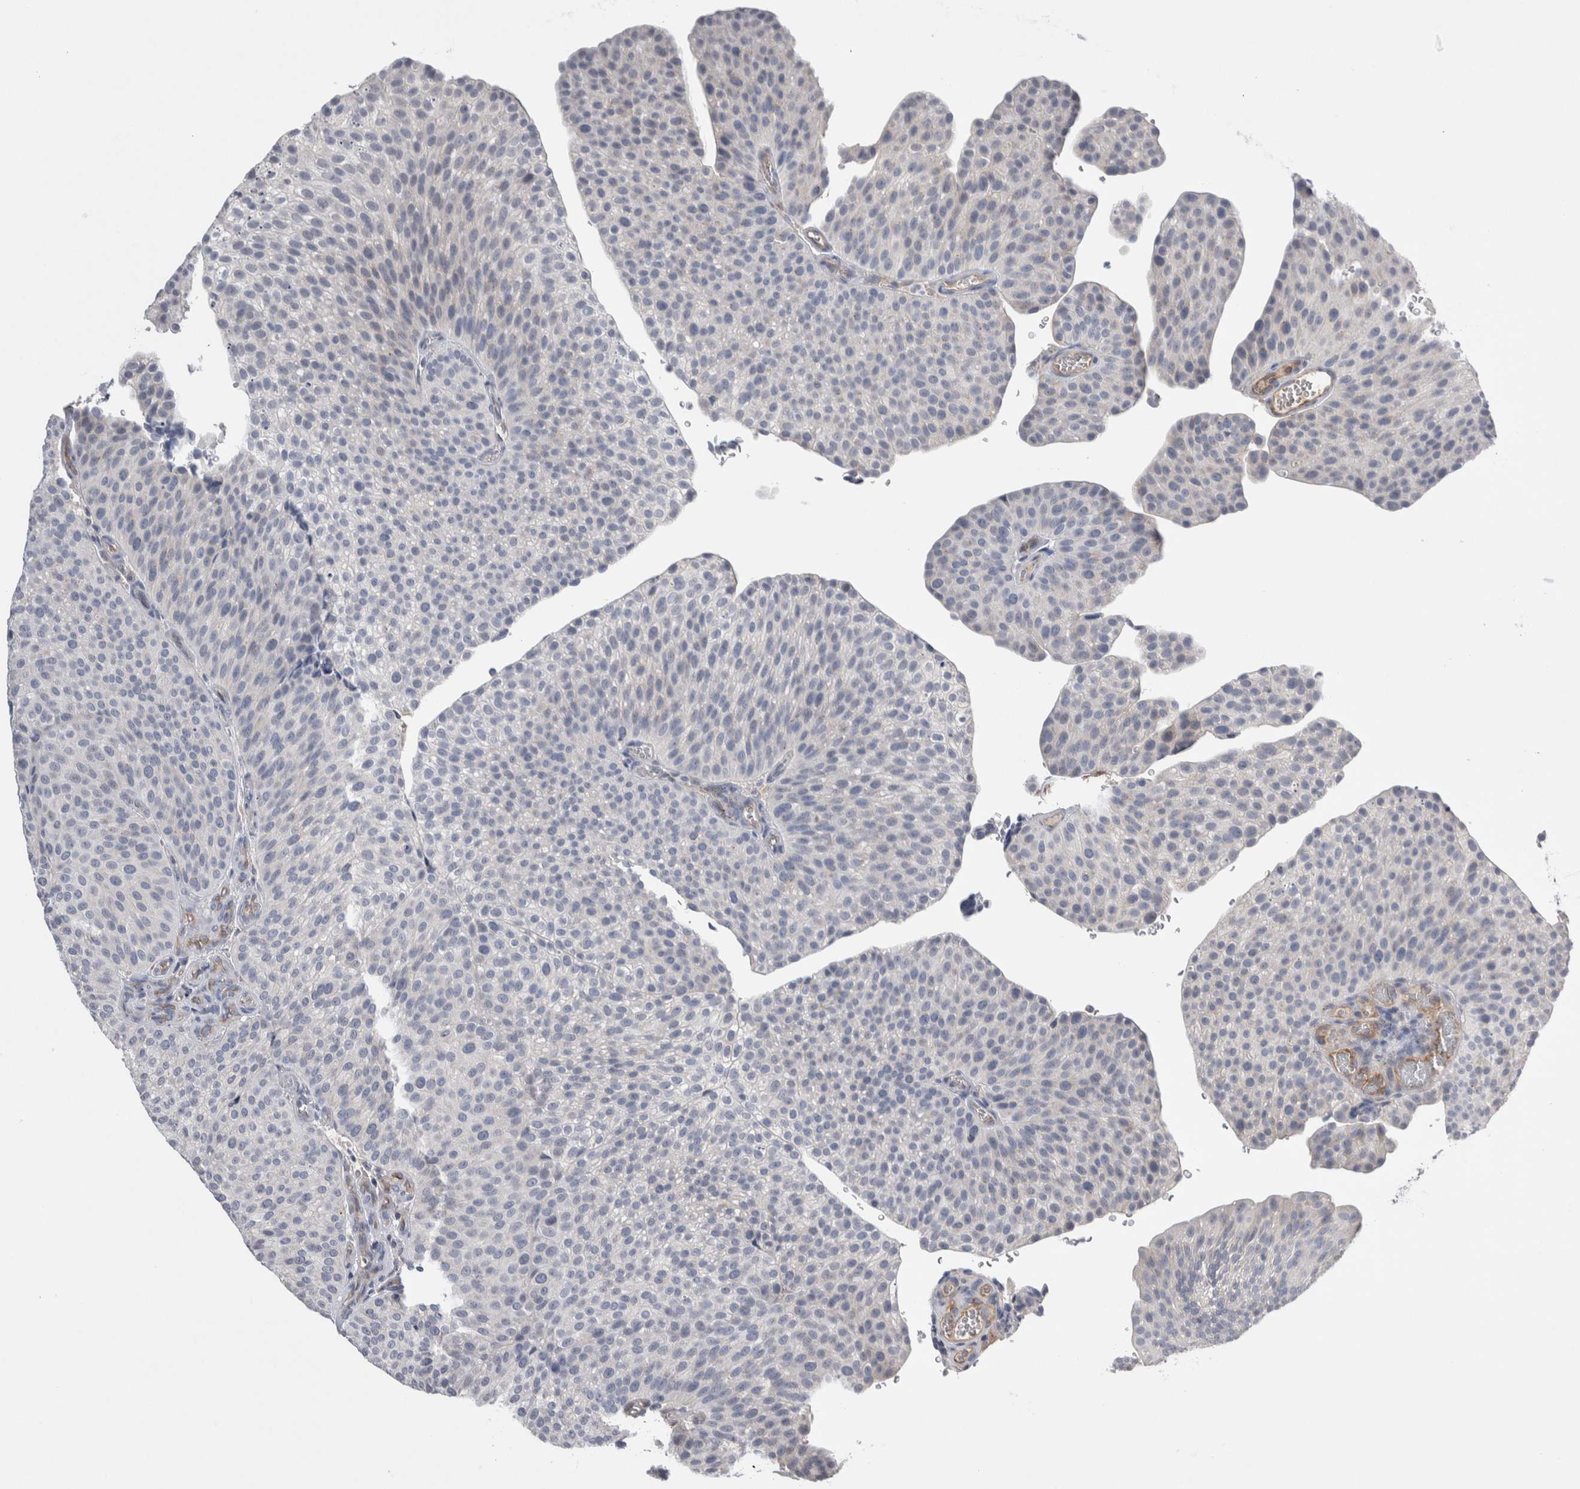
{"staining": {"intensity": "negative", "quantity": "none", "location": "none"}, "tissue": "urothelial cancer", "cell_type": "Tumor cells", "image_type": "cancer", "snomed": [{"axis": "morphology", "description": "Normal tissue, NOS"}, {"axis": "morphology", "description": "Urothelial carcinoma, Low grade"}, {"axis": "topography", "description": "Smooth muscle"}, {"axis": "topography", "description": "Urinary bladder"}], "caption": "Tumor cells show no significant expression in low-grade urothelial carcinoma.", "gene": "CEP131", "patient": {"sex": "male", "age": 60}}